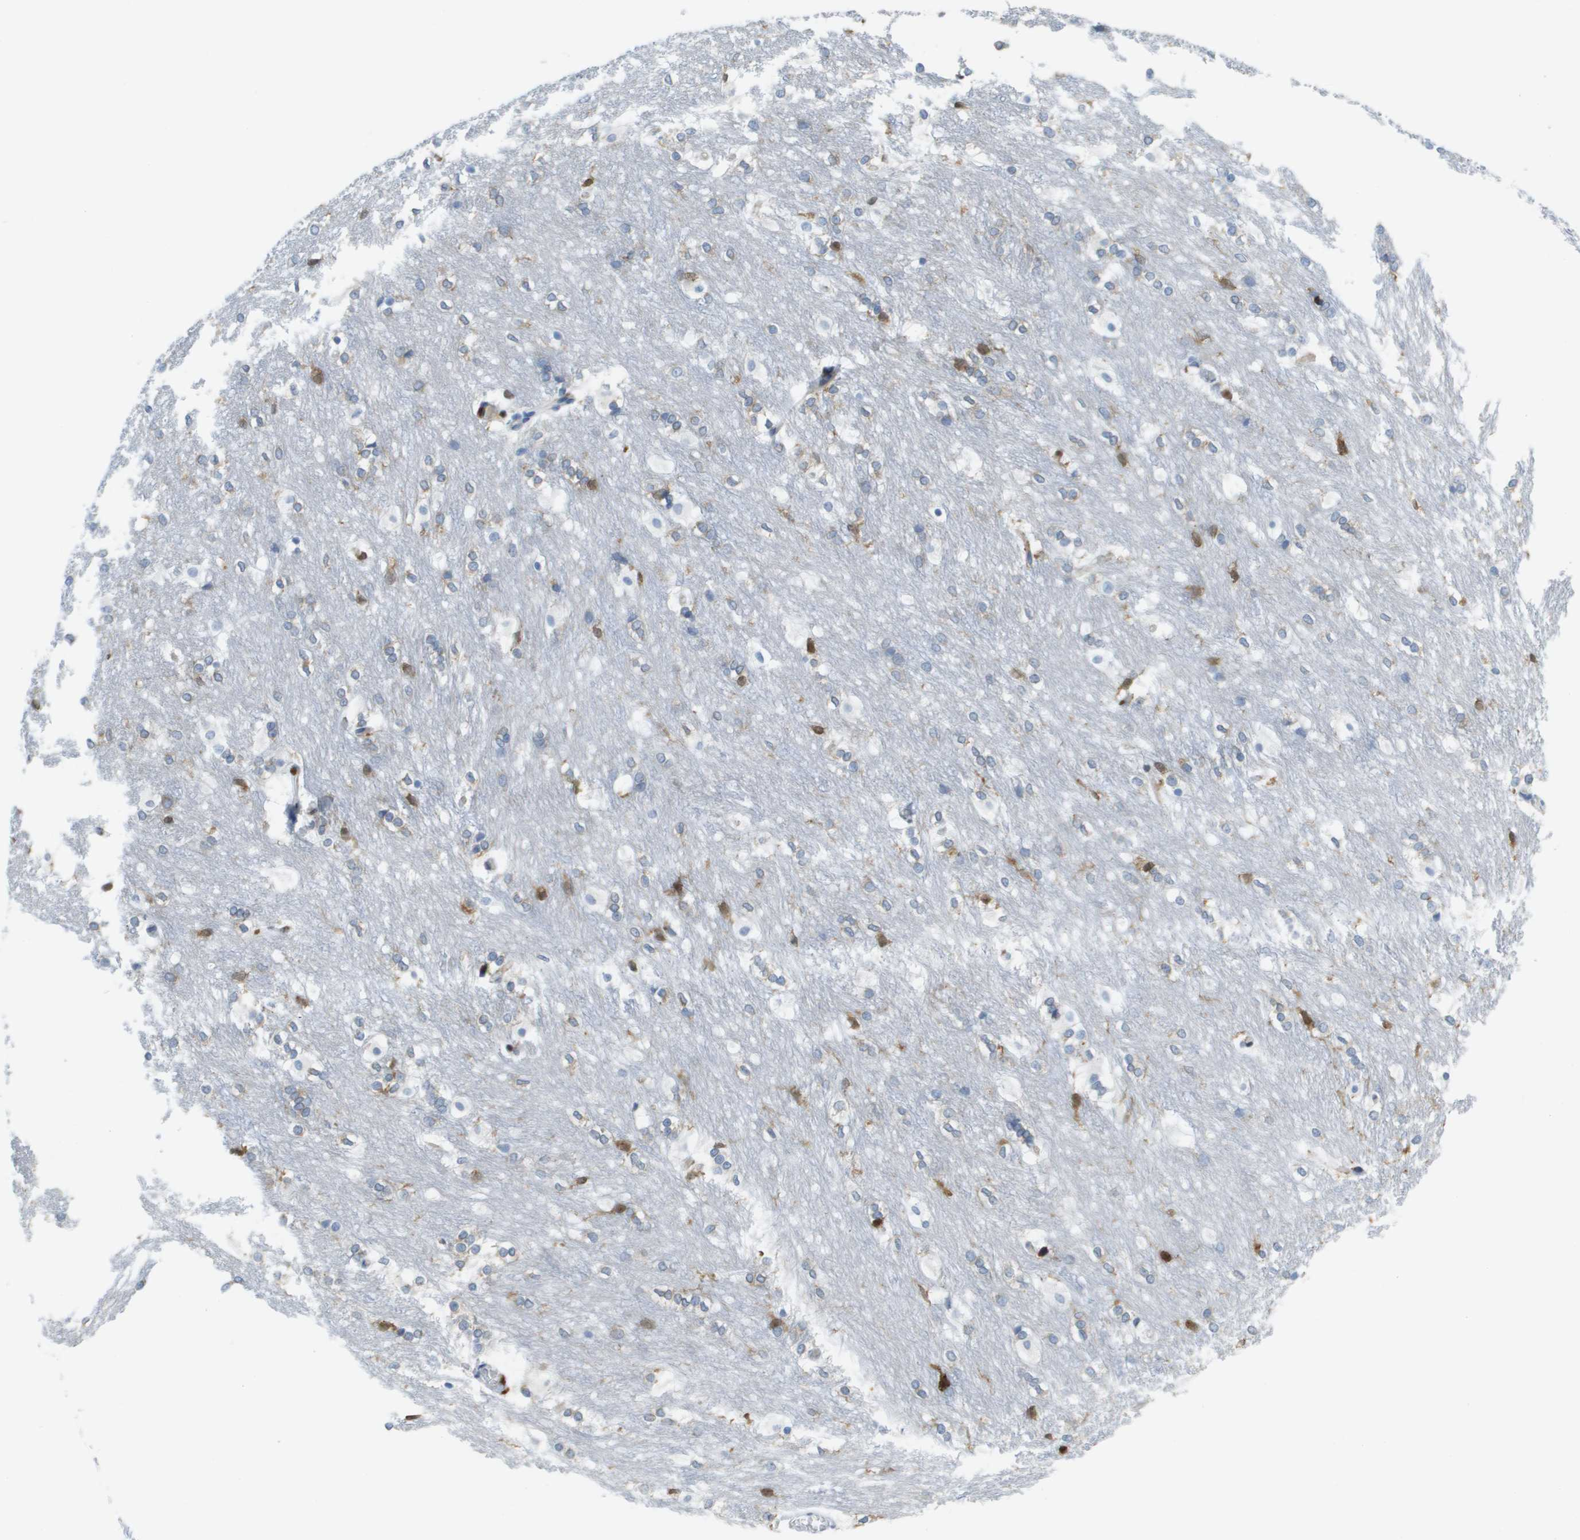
{"staining": {"intensity": "moderate", "quantity": "<25%", "location": "cytoplasmic/membranous"}, "tissue": "caudate", "cell_type": "Glial cells", "image_type": "normal", "snomed": [{"axis": "morphology", "description": "Normal tissue, NOS"}, {"axis": "topography", "description": "Lateral ventricle wall"}], "caption": "Immunohistochemical staining of unremarkable caudate exhibits low levels of moderate cytoplasmic/membranous staining in about <25% of glial cells.", "gene": "DOCK5", "patient": {"sex": "female", "age": 19}}